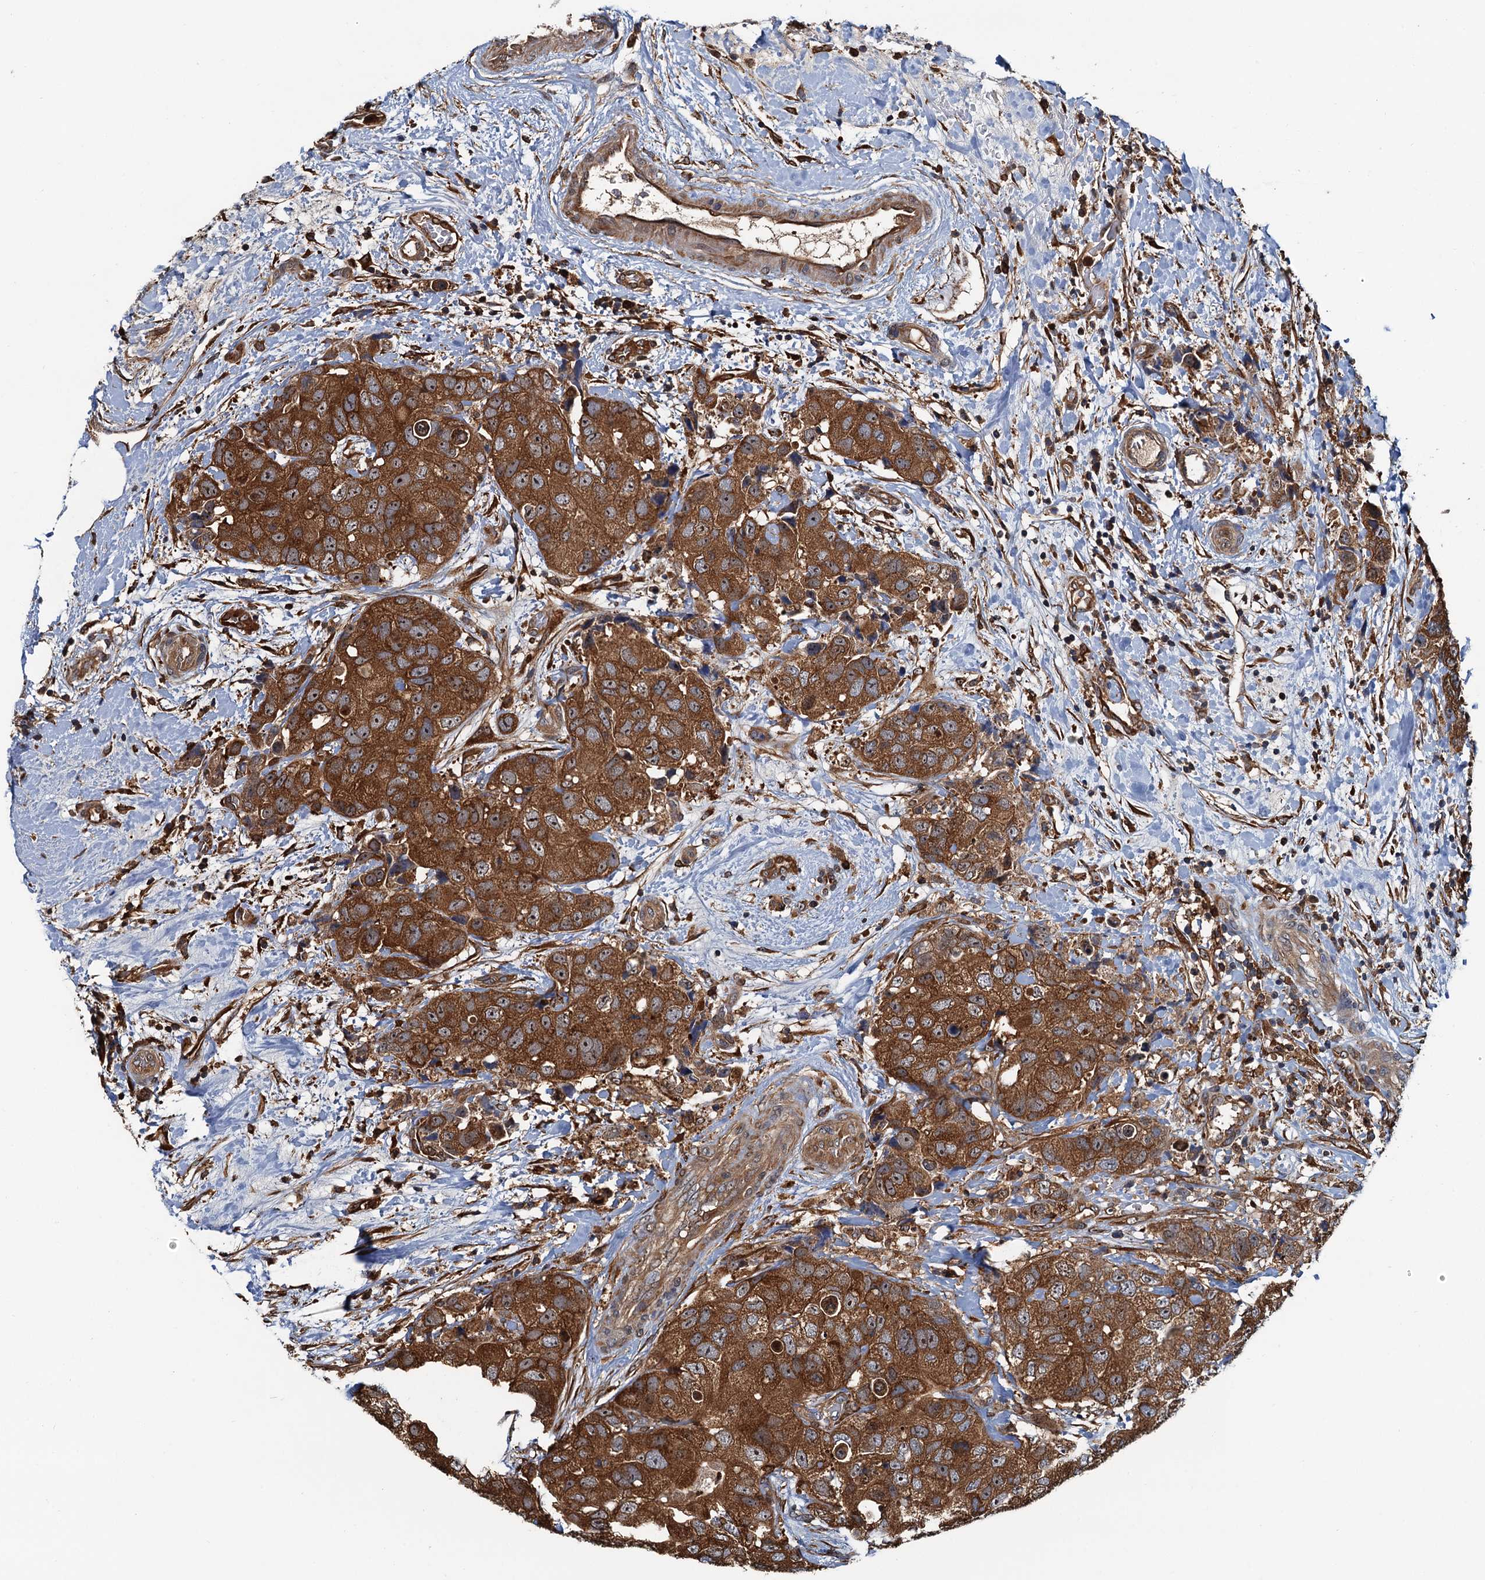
{"staining": {"intensity": "strong", "quantity": ">75%", "location": "cytoplasmic/membranous,nuclear"}, "tissue": "breast cancer", "cell_type": "Tumor cells", "image_type": "cancer", "snomed": [{"axis": "morphology", "description": "Duct carcinoma"}, {"axis": "topography", "description": "Breast"}], "caption": "The photomicrograph displays immunohistochemical staining of breast cancer (intraductal carcinoma). There is strong cytoplasmic/membranous and nuclear staining is present in about >75% of tumor cells.", "gene": "USP6NL", "patient": {"sex": "female", "age": 62}}